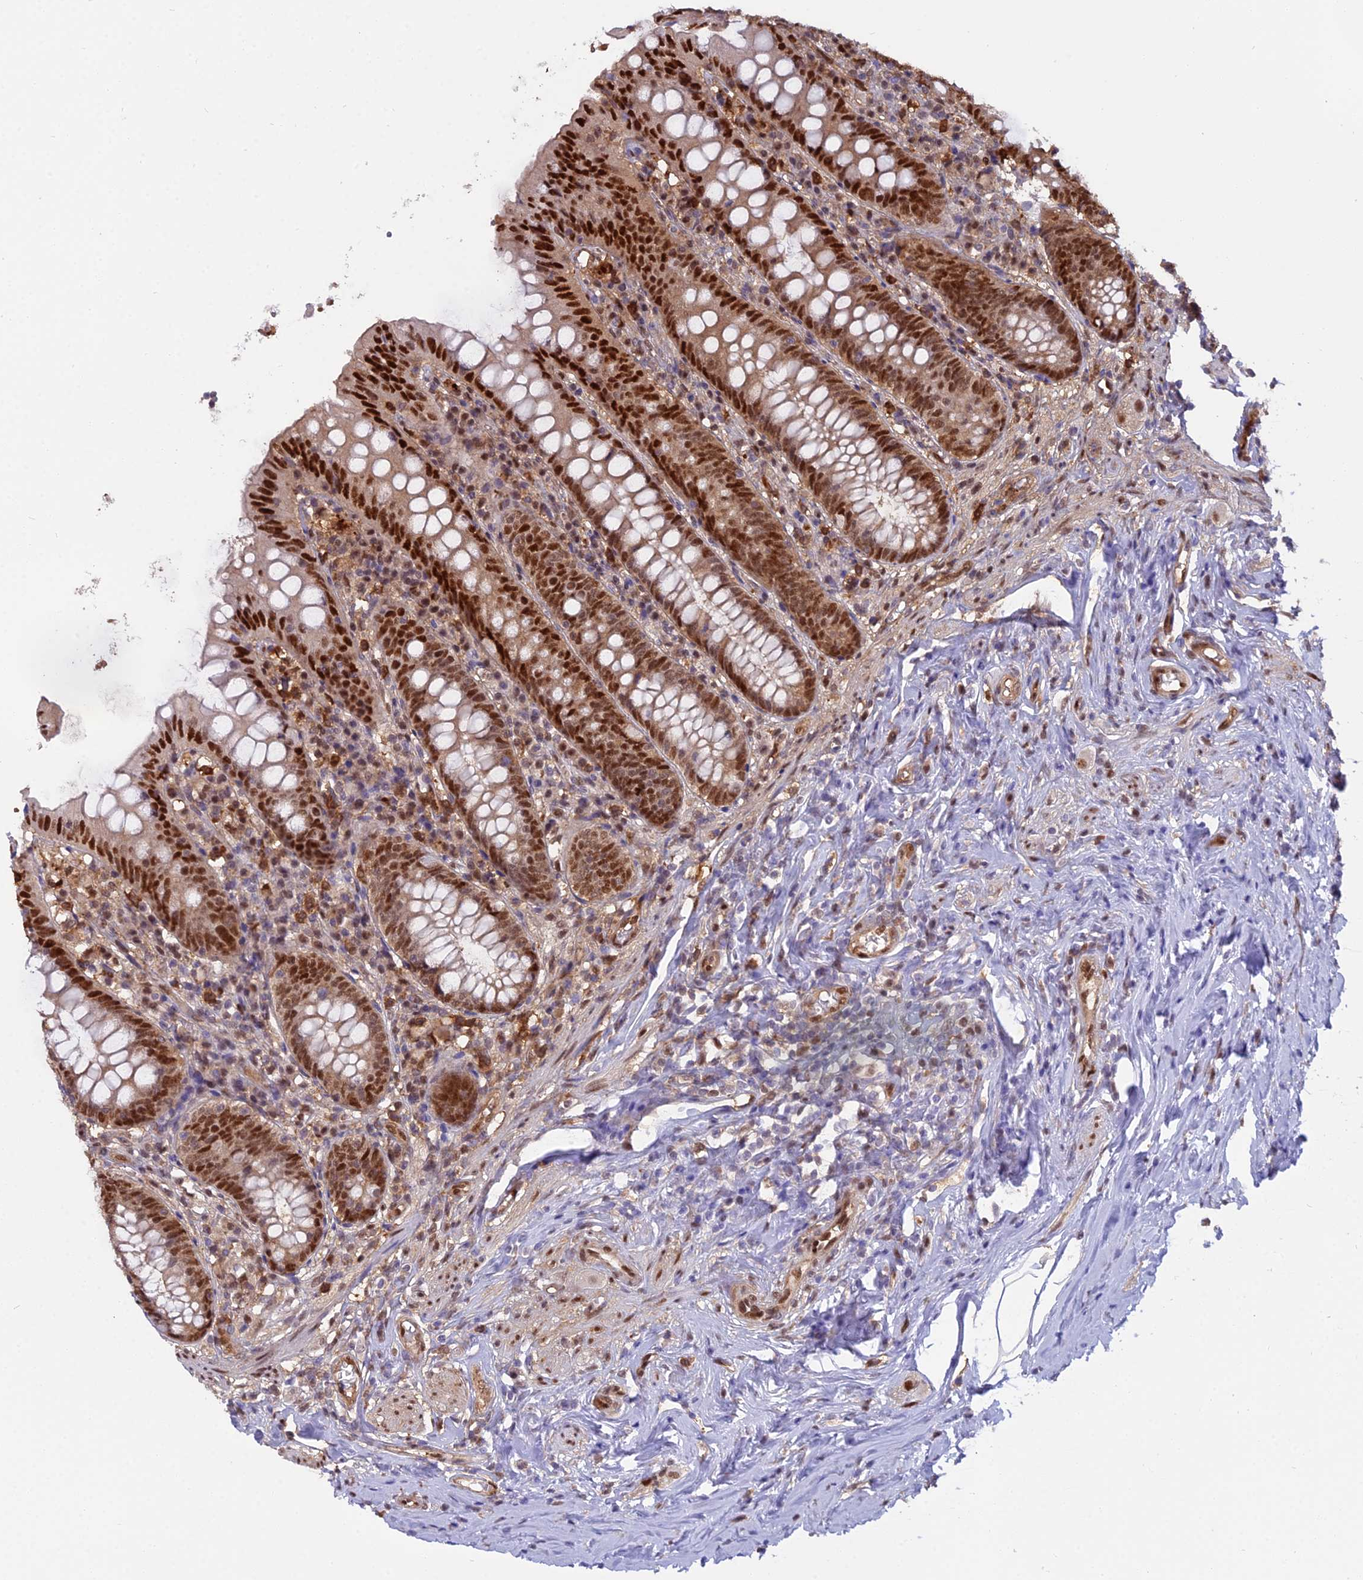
{"staining": {"intensity": "strong", "quantity": ">75%", "location": "nuclear"}, "tissue": "appendix", "cell_type": "Glandular cells", "image_type": "normal", "snomed": [{"axis": "morphology", "description": "Normal tissue, NOS"}, {"axis": "topography", "description": "Appendix"}], "caption": "About >75% of glandular cells in normal appendix exhibit strong nuclear protein staining as visualized by brown immunohistochemical staining.", "gene": "NPEPL1", "patient": {"sex": "female", "age": 54}}